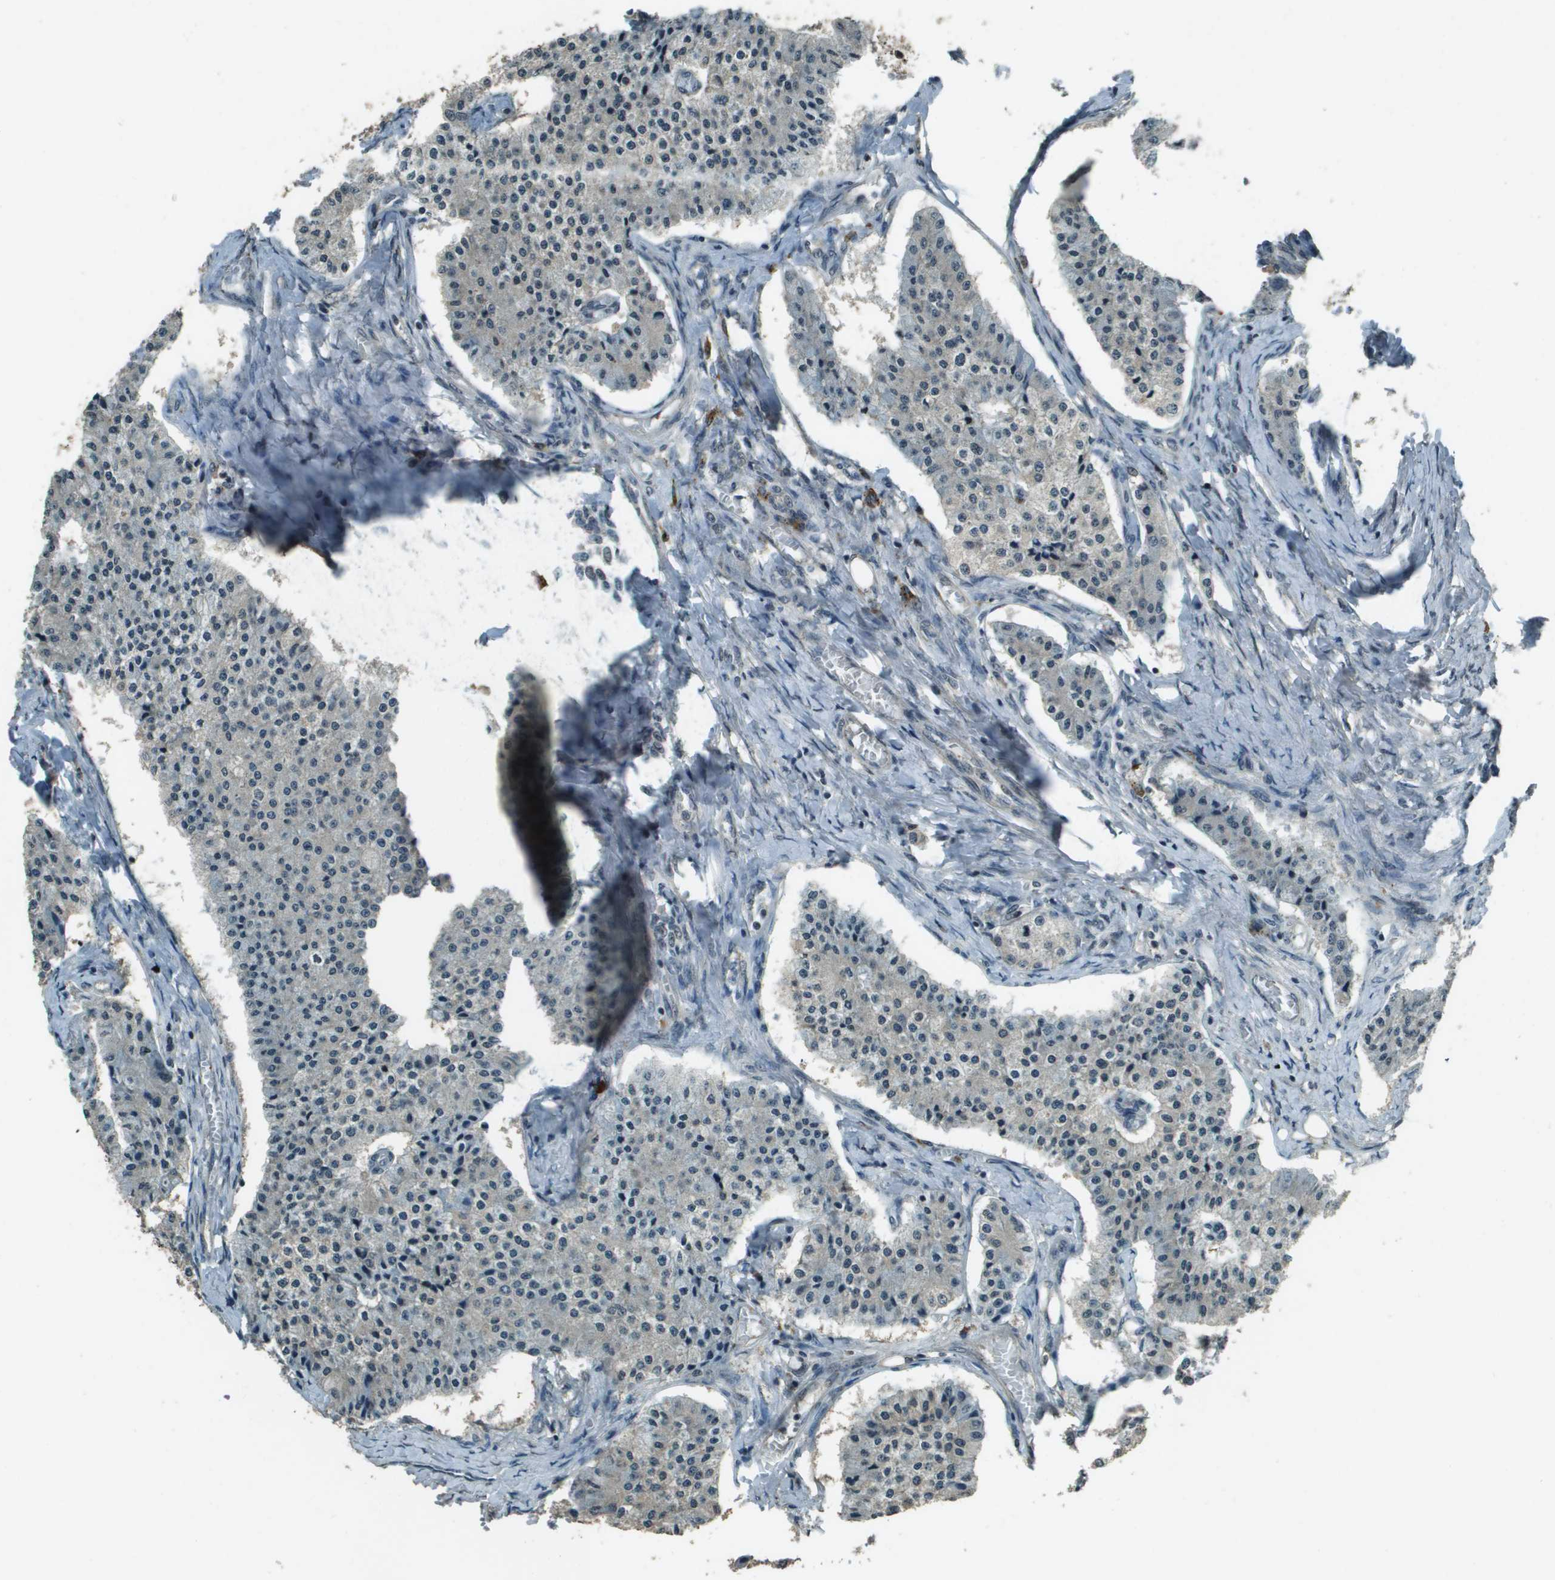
{"staining": {"intensity": "negative", "quantity": "none", "location": "none"}, "tissue": "carcinoid", "cell_type": "Tumor cells", "image_type": "cancer", "snomed": [{"axis": "morphology", "description": "Carcinoid, malignant, NOS"}, {"axis": "topography", "description": "Colon"}], "caption": "IHC photomicrograph of neoplastic tissue: carcinoid (malignant) stained with DAB displays no significant protein positivity in tumor cells.", "gene": "SDC3", "patient": {"sex": "female", "age": 52}}